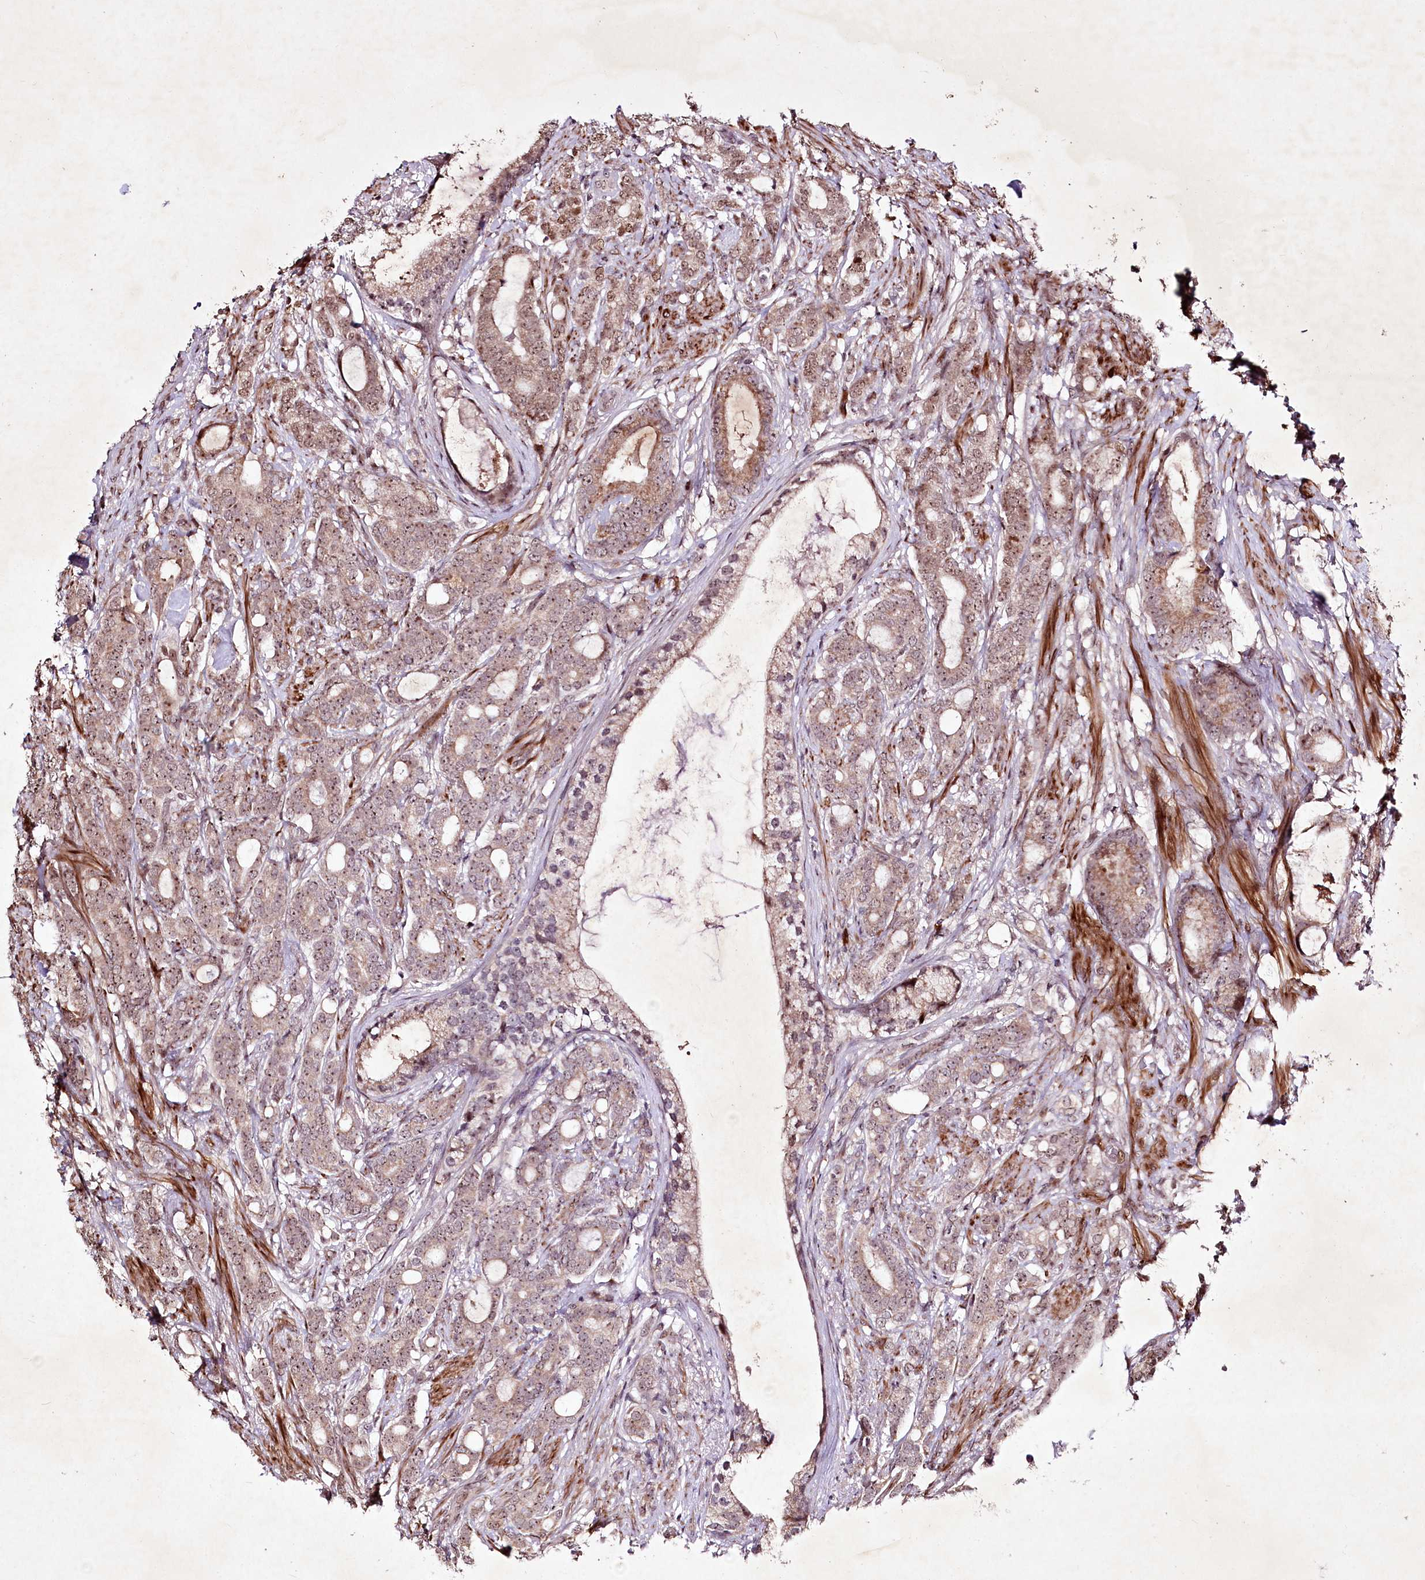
{"staining": {"intensity": "moderate", "quantity": "25%-75%", "location": "cytoplasmic/membranous,nuclear"}, "tissue": "prostate cancer", "cell_type": "Tumor cells", "image_type": "cancer", "snomed": [{"axis": "morphology", "description": "Adenocarcinoma, Low grade"}, {"axis": "topography", "description": "Prostate"}], "caption": "Protein analysis of low-grade adenocarcinoma (prostate) tissue exhibits moderate cytoplasmic/membranous and nuclear expression in about 25%-75% of tumor cells.", "gene": "DMP1", "patient": {"sex": "male", "age": 71}}